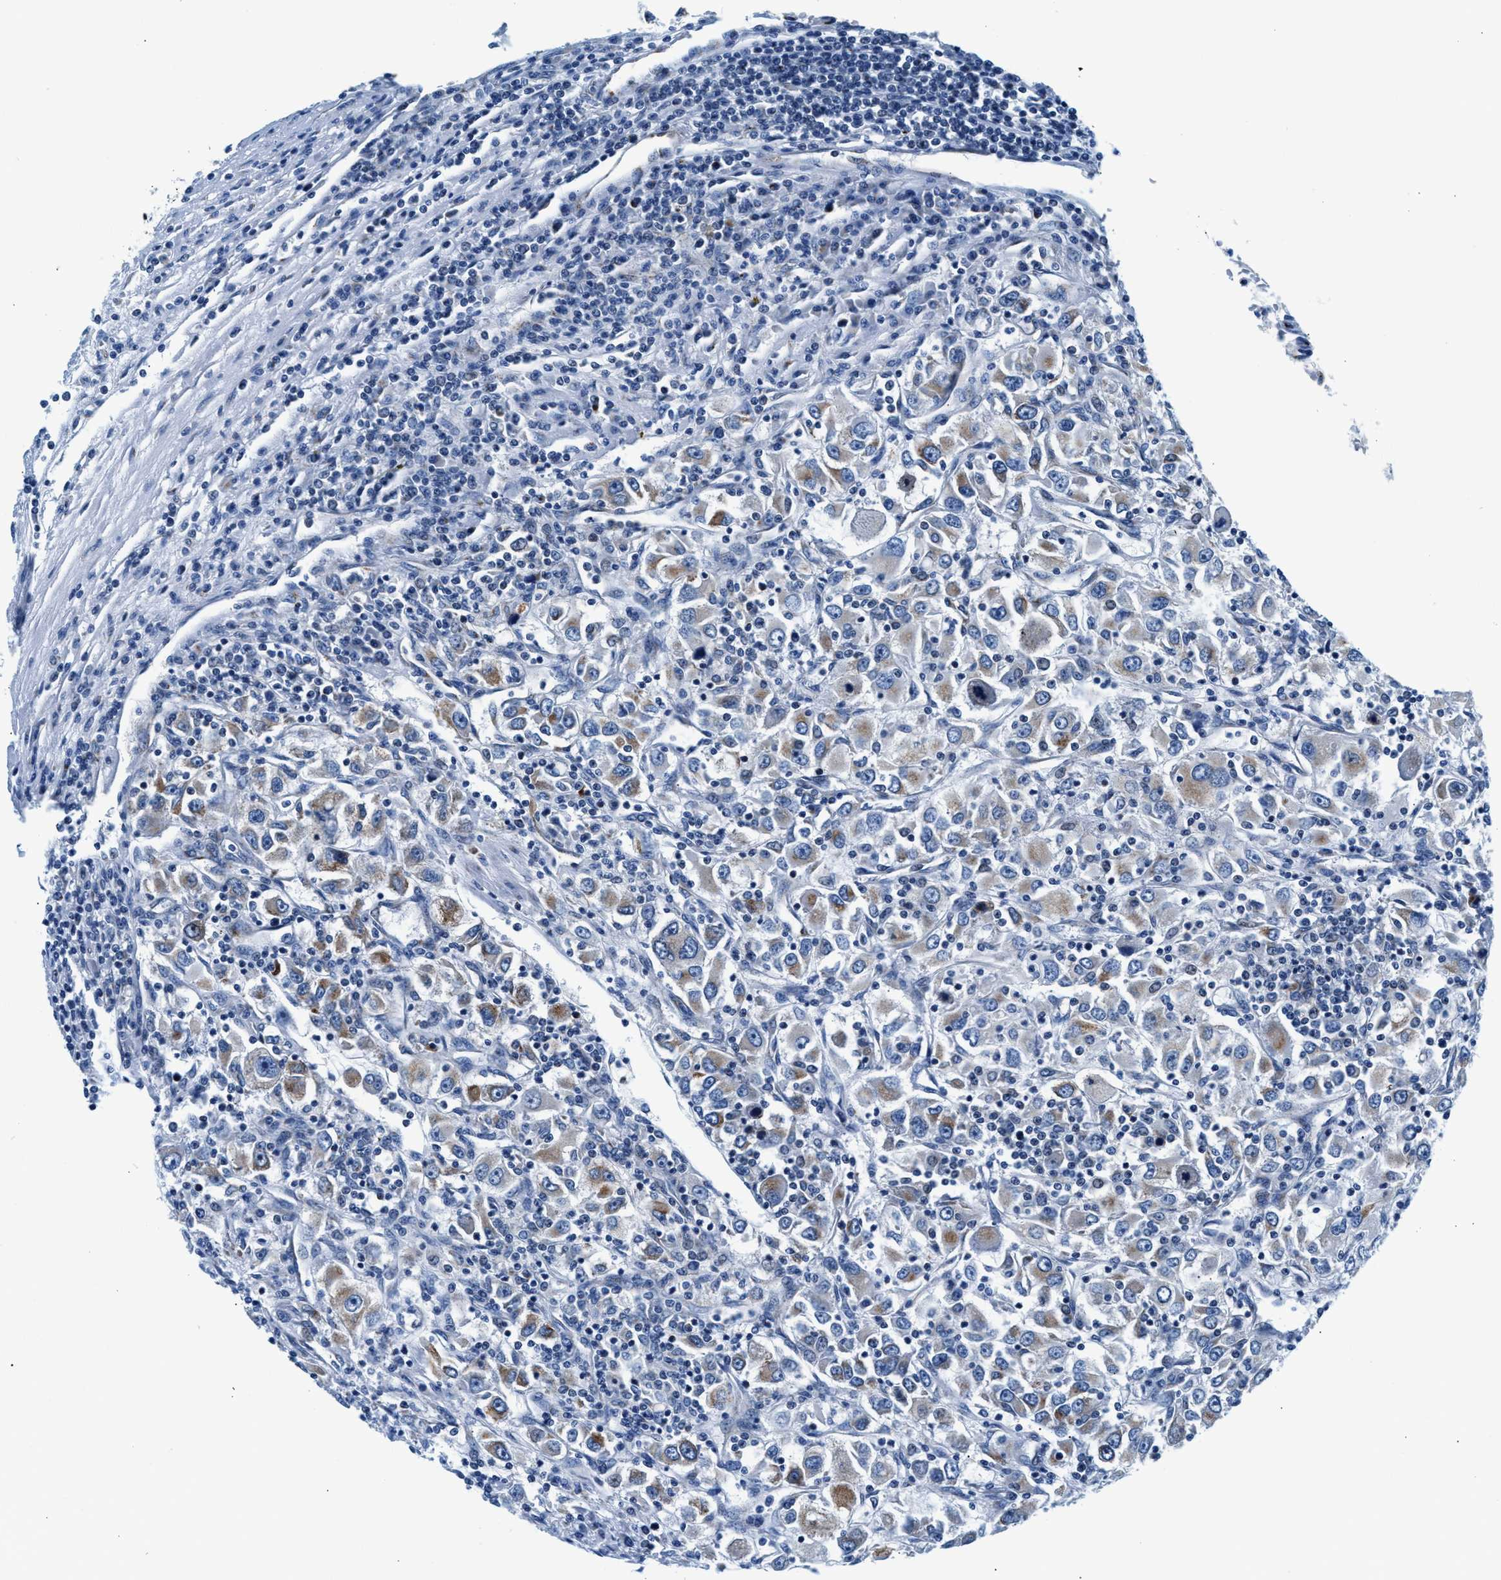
{"staining": {"intensity": "weak", "quantity": "25%-75%", "location": "cytoplasmic/membranous"}, "tissue": "renal cancer", "cell_type": "Tumor cells", "image_type": "cancer", "snomed": [{"axis": "morphology", "description": "Adenocarcinoma, NOS"}, {"axis": "topography", "description": "Kidney"}], "caption": "Renal adenocarcinoma stained with DAB (3,3'-diaminobenzidine) immunohistochemistry (IHC) displays low levels of weak cytoplasmic/membranous expression in about 25%-75% of tumor cells. (DAB (3,3'-diaminobenzidine) IHC with brightfield microscopy, high magnification).", "gene": "VPS53", "patient": {"sex": "female", "age": 52}}